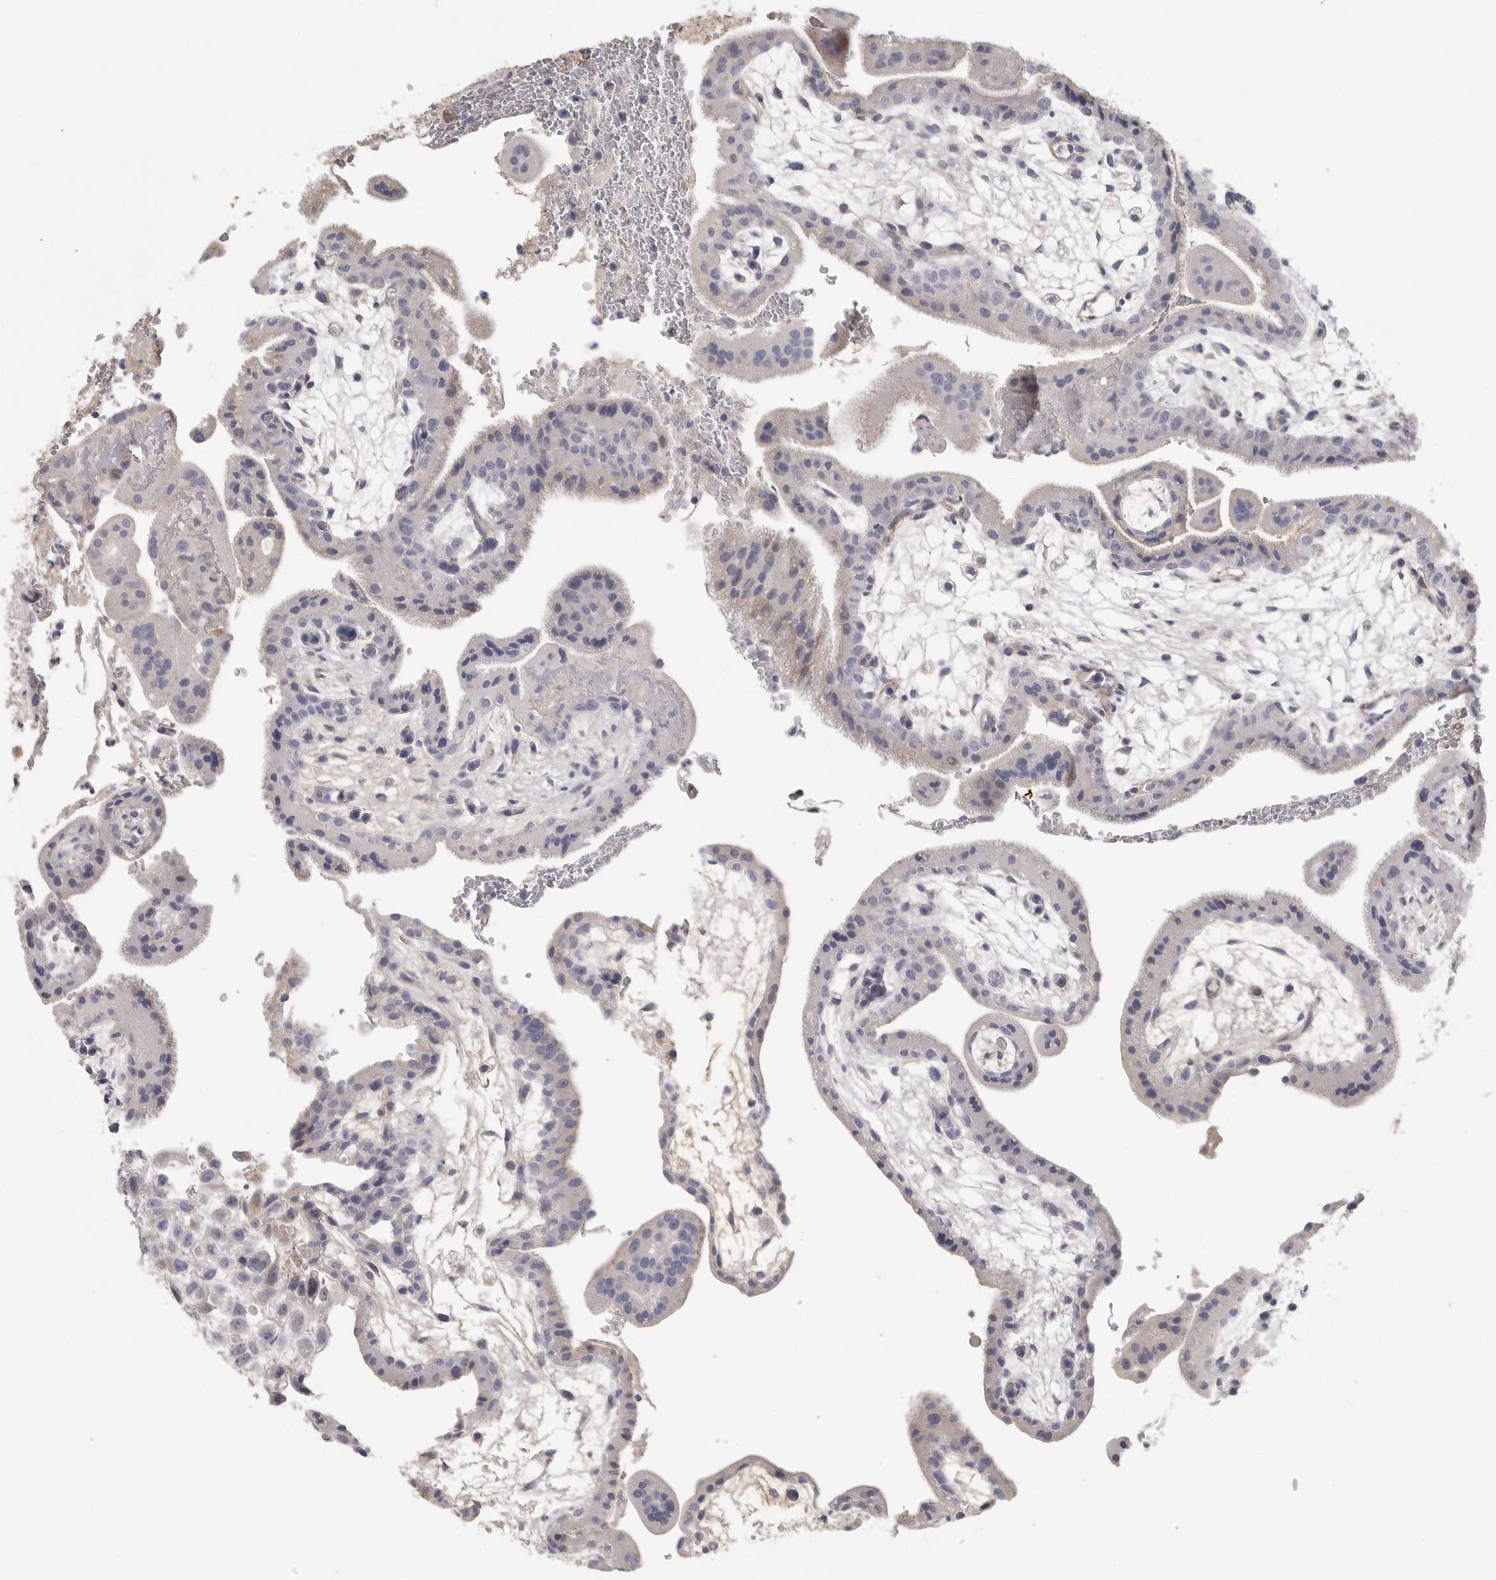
{"staining": {"intensity": "strong", "quantity": "25%-75%", "location": "cytoplasmic/membranous"}, "tissue": "placenta", "cell_type": "Decidual cells", "image_type": "normal", "snomed": [{"axis": "morphology", "description": "Normal tissue, NOS"}, {"axis": "topography", "description": "Placenta"}], "caption": "Approximately 25%-75% of decidual cells in normal human placenta display strong cytoplasmic/membranous protein staining as visualized by brown immunohistochemical staining.", "gene": "SDC3", "patient": {"sex": "female", "age": 35}}